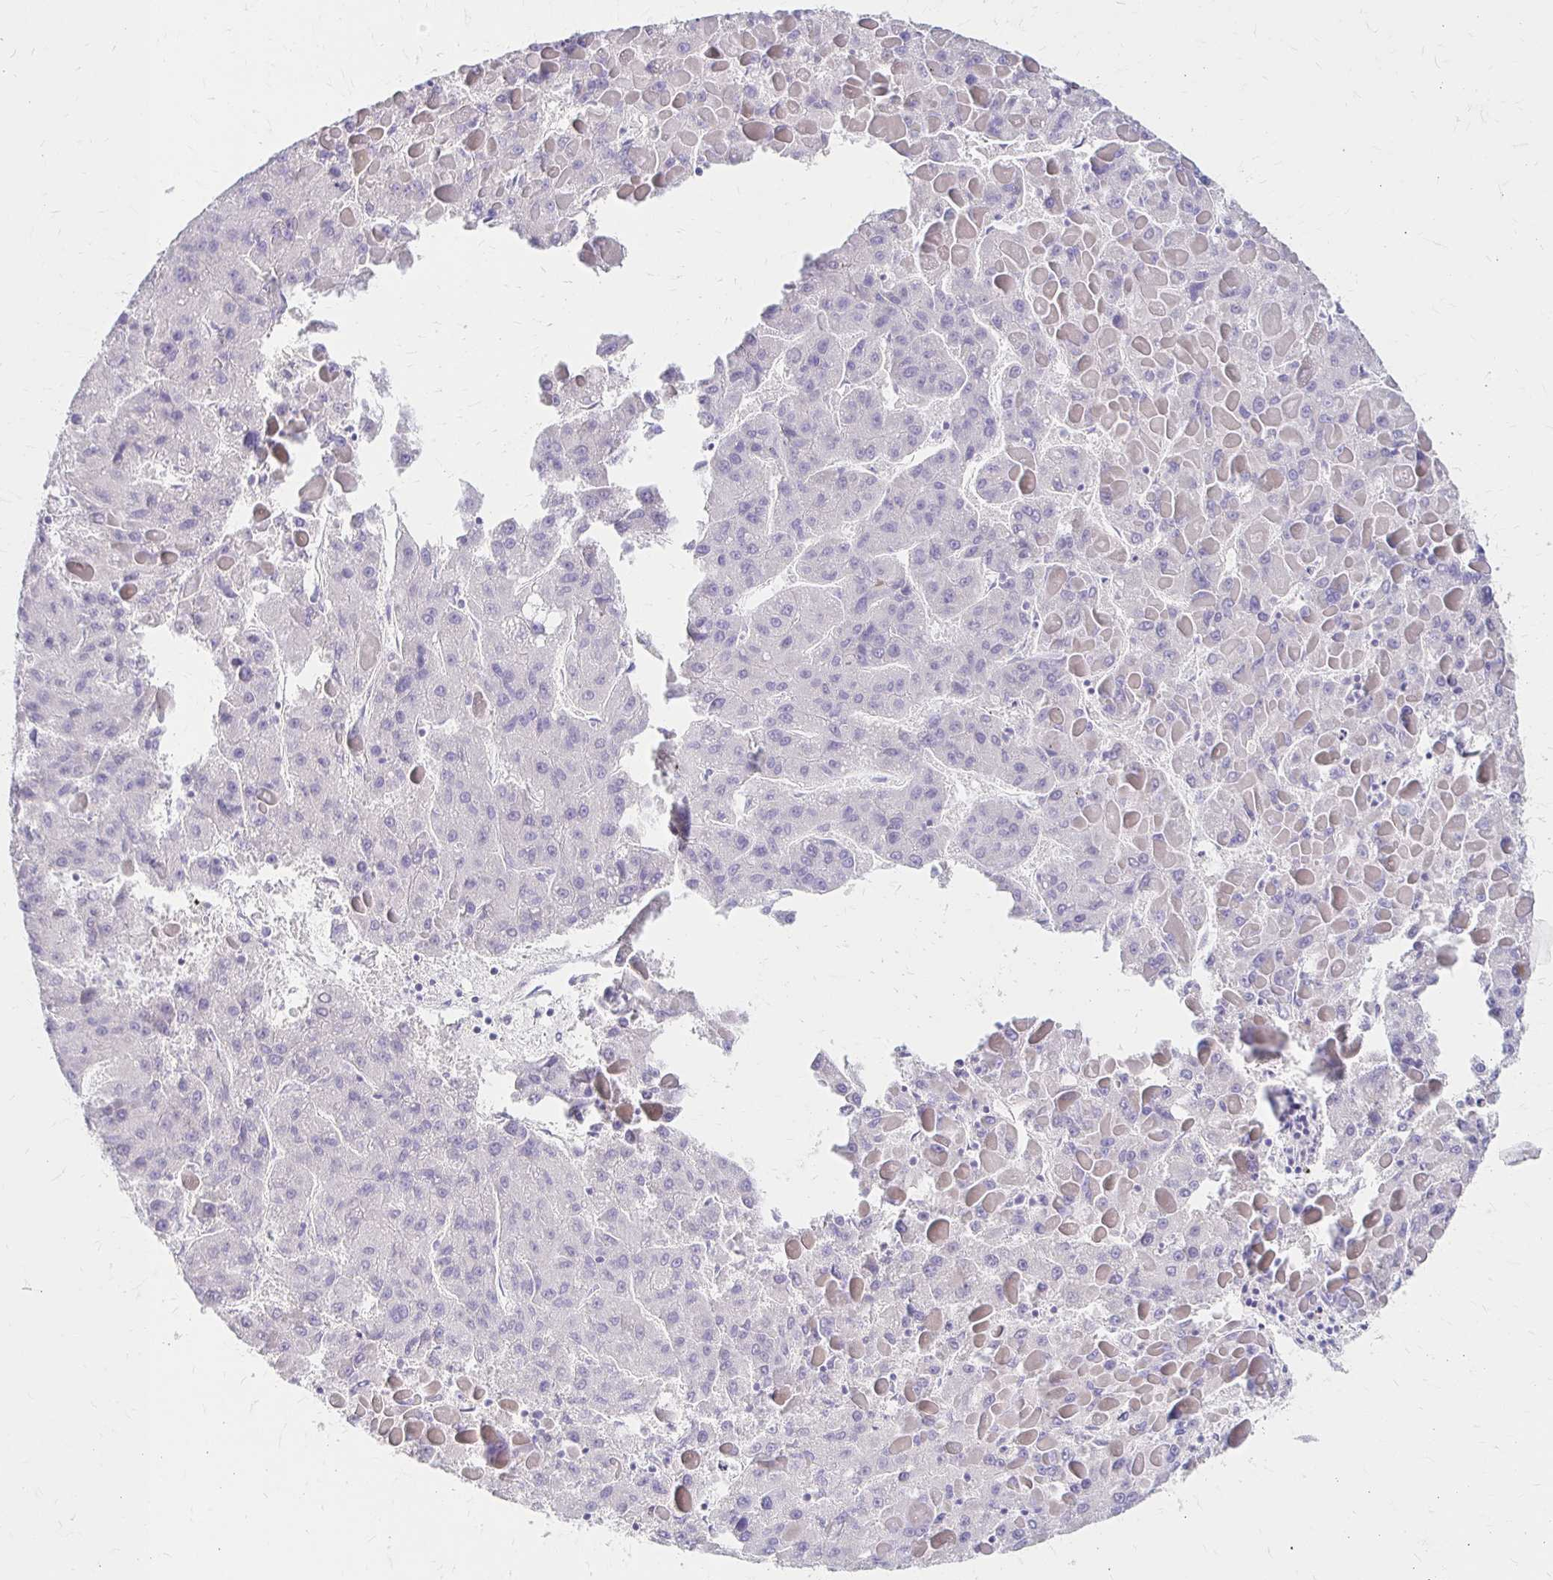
{"staining": {"intensity": "negative", "quantity": "none", "location": "none"}, "tissue": "liver cancer", "cell_type": "Tumor cells", "image_type": "cancer", "snomed": [{"axis": "morphology", "description": "Carcinoma, Hepatocellular, NOS"}, {"axis": "topography", "description": "Liver"}], "caption": "Immunohistochemistry histopathology image of hepatocellular carcinoma (liver) stained for a protein (brown), which shows no expression in tumor cells. (DAB (3,3'-diaminobenzidine) IHC, high magnification).", "gene": "AZGP1", "patient": {"sex": "female", "age": 82}}